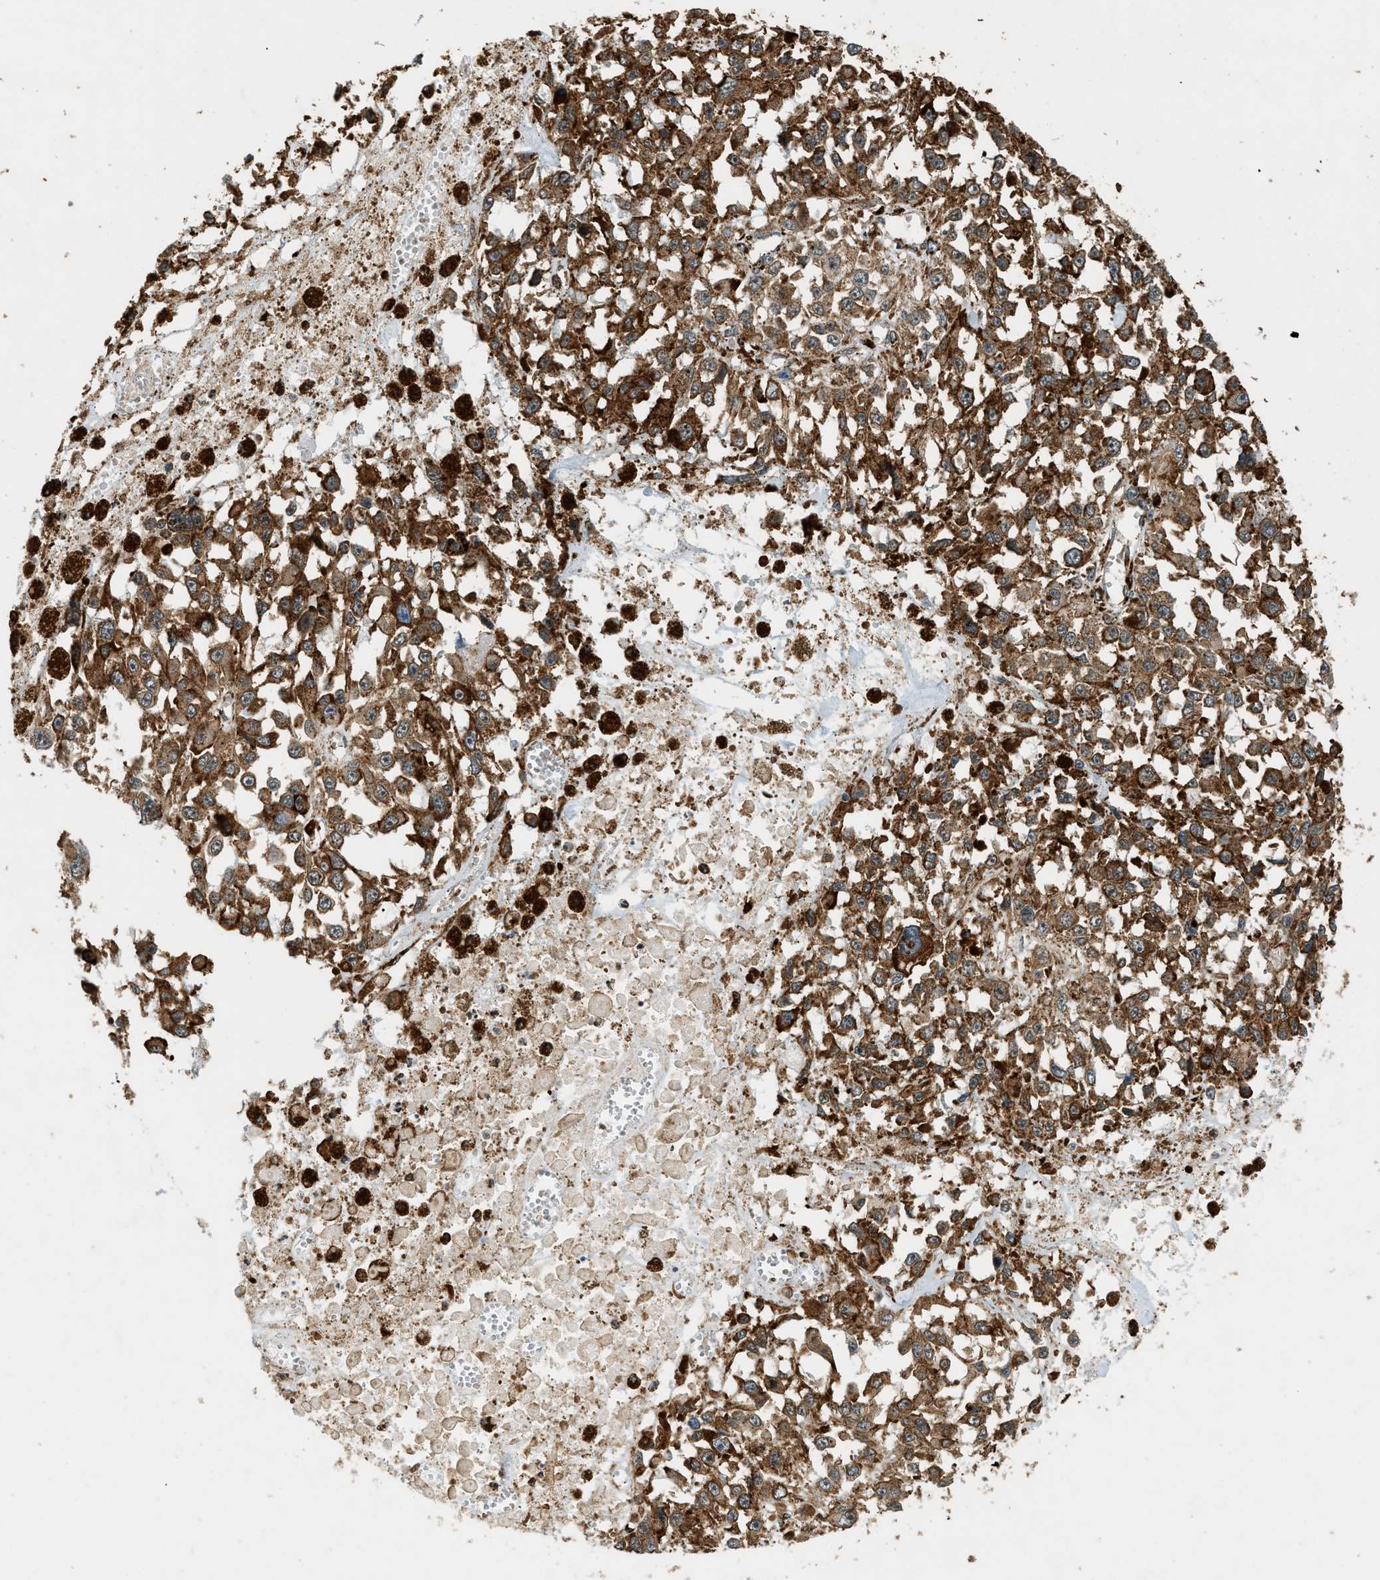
{"staining": {"intensity": "strong", "quantity": ">75%", "location": "cytoplasmic/membranous"}, "tissue": "melanoma", "cell_type": "Tumor cells", "image_type": "cancer", "snomed": [{"axis": "morphology", "description": "Malignant melanoma, Metastatic site"}, {"axis": "topography", "description": "Lymph node"}], "caption": "Tumor cells demonstrate high levels of strong cytoplasmic/membranous positivity in approximately >75% of cells in human melanoma.", "gene": "SEMA4D", "patient": {"sex": "male", "age": 59}}